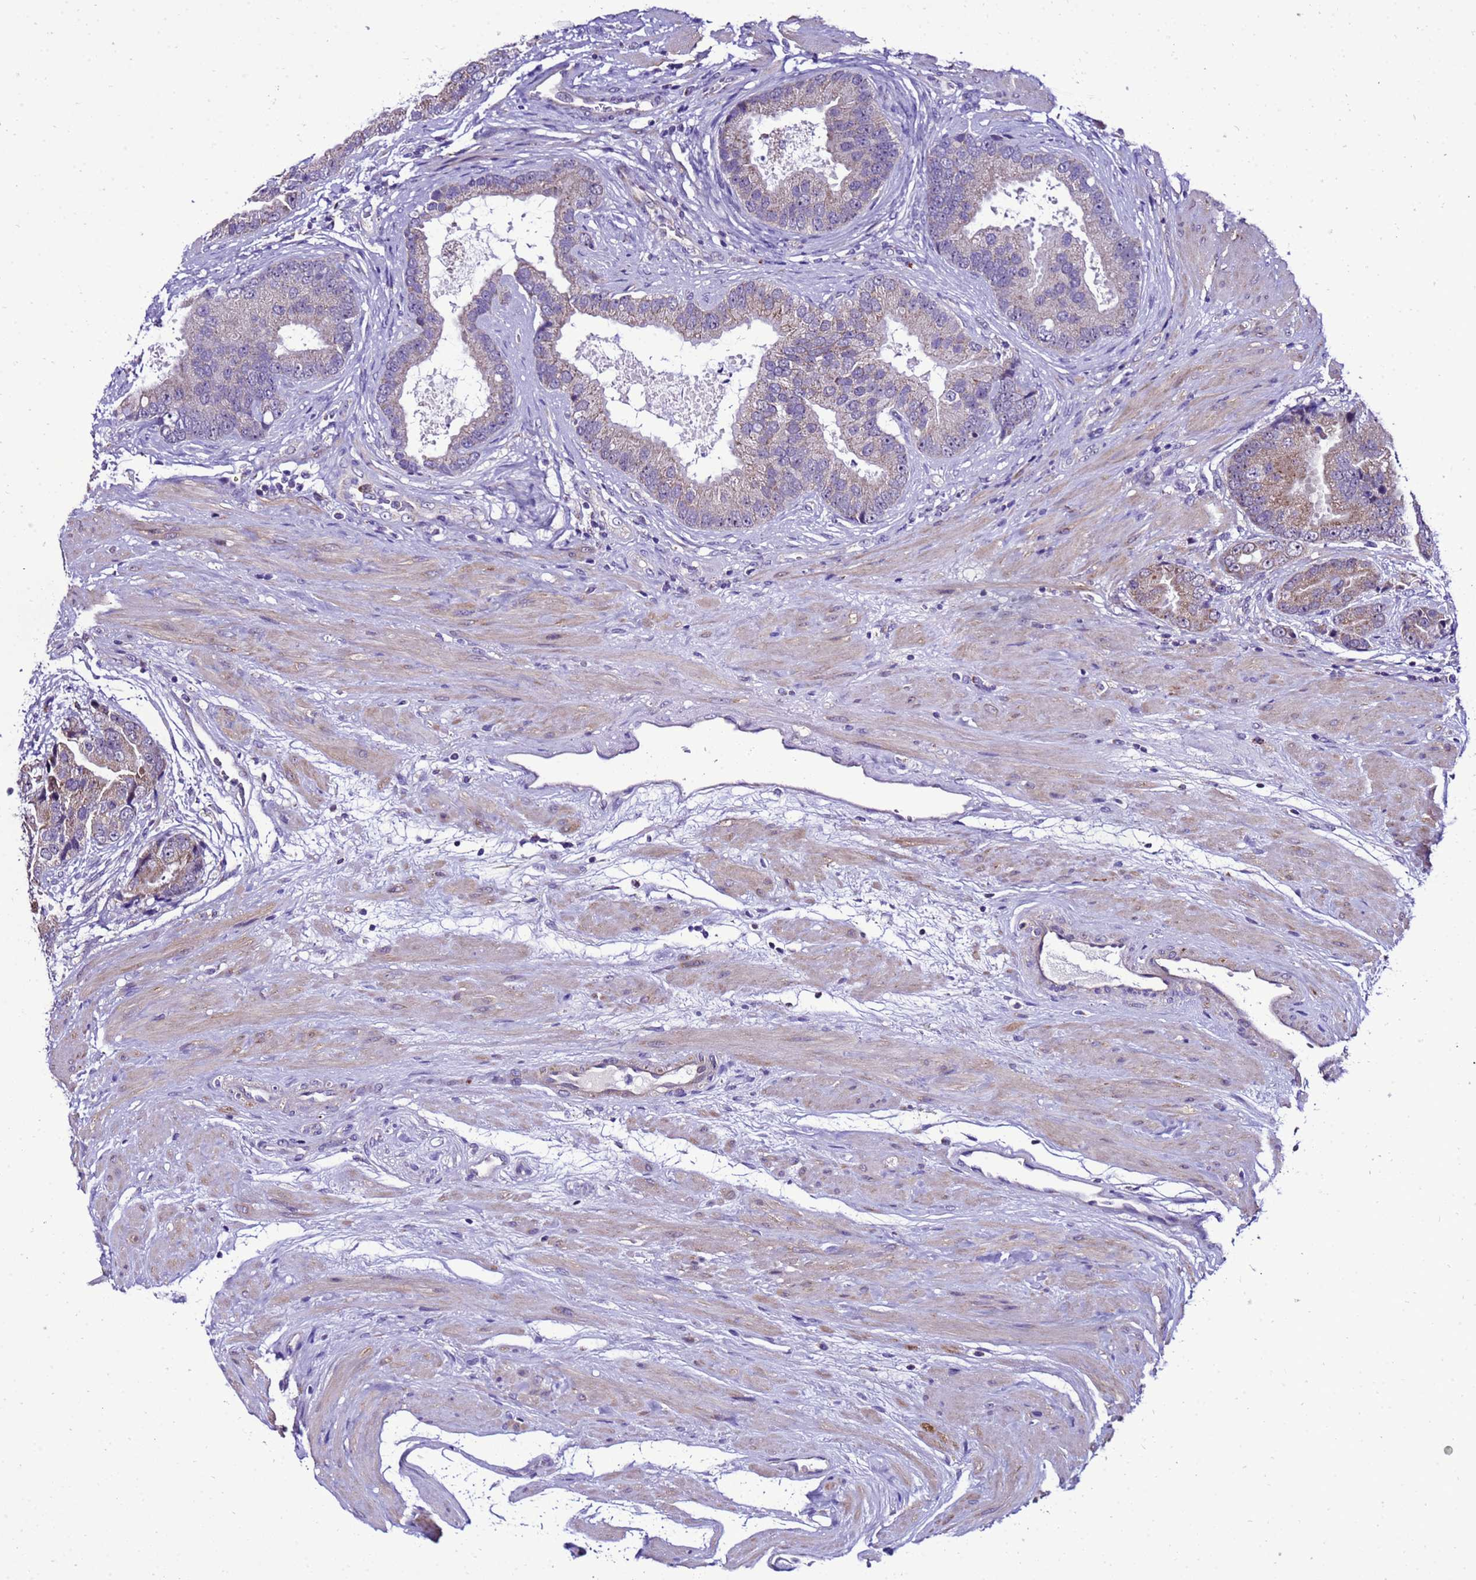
{"staining": {"intensity": "weak", "quantity": "<25%", "location": "cytoplasmic/membranous"}, "tissue": "prostate cancer", "cell_type": "Tumor cells", "image_type": "cancer", "snomed": [{"axis": "morphology", "description": "Adenocarcinoma, High grade"}, {"axis": "topography", "description": "Prostate"}], "caption": "Immunohistochemistry micrograph of human high-grade adenocarcinoma (prostate) stained for a protein (brown), which shows no expression in tumor cells.", "gene": "DPH6", "patient": {"sex": "male", "age": 70}}